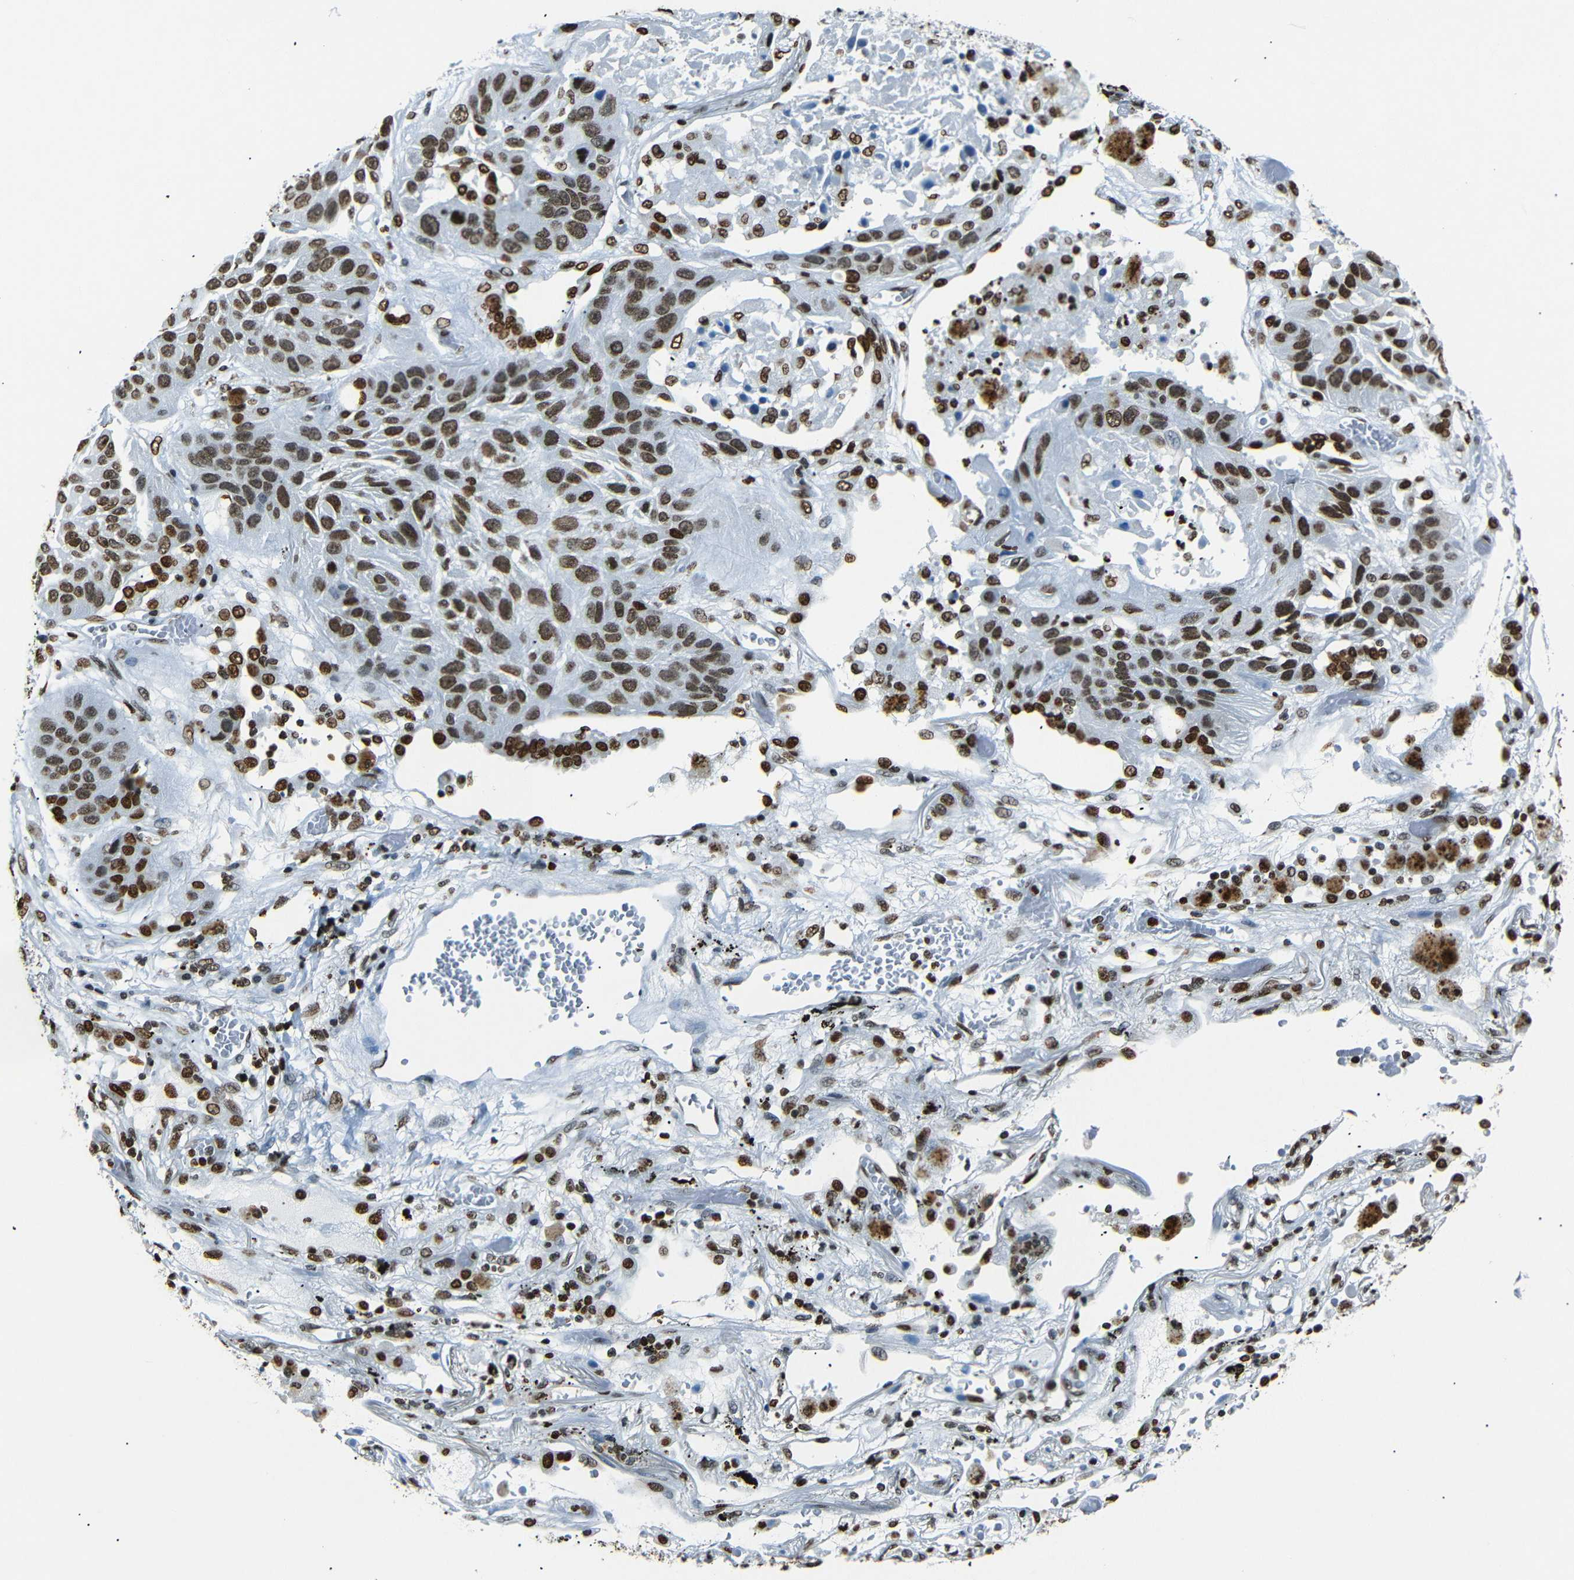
{"staining": {"intensity": "moderate", "quantity": ">75%", "location": "nuclear"}, "tissue": "lung cancer", "cell_type": "Tumor cells", "image_type": "cancer", "snomed": [{"axis": "morphology", "description": "Squamous cell carcinoma, NOS"}, {"axis": "topography", "description": "Lung"}], "caption": "Immunohistochemical staining of human lung cancer exhibits medium levels of moderate nuclear staining in about >75% of tumor cells. Using DAB (brown) and hematoxylin (blue) stains, captured at high magnification using brightfield microscopy.", "gene": "HMGN1", "patient": {"sex": "male", "age": 57}}